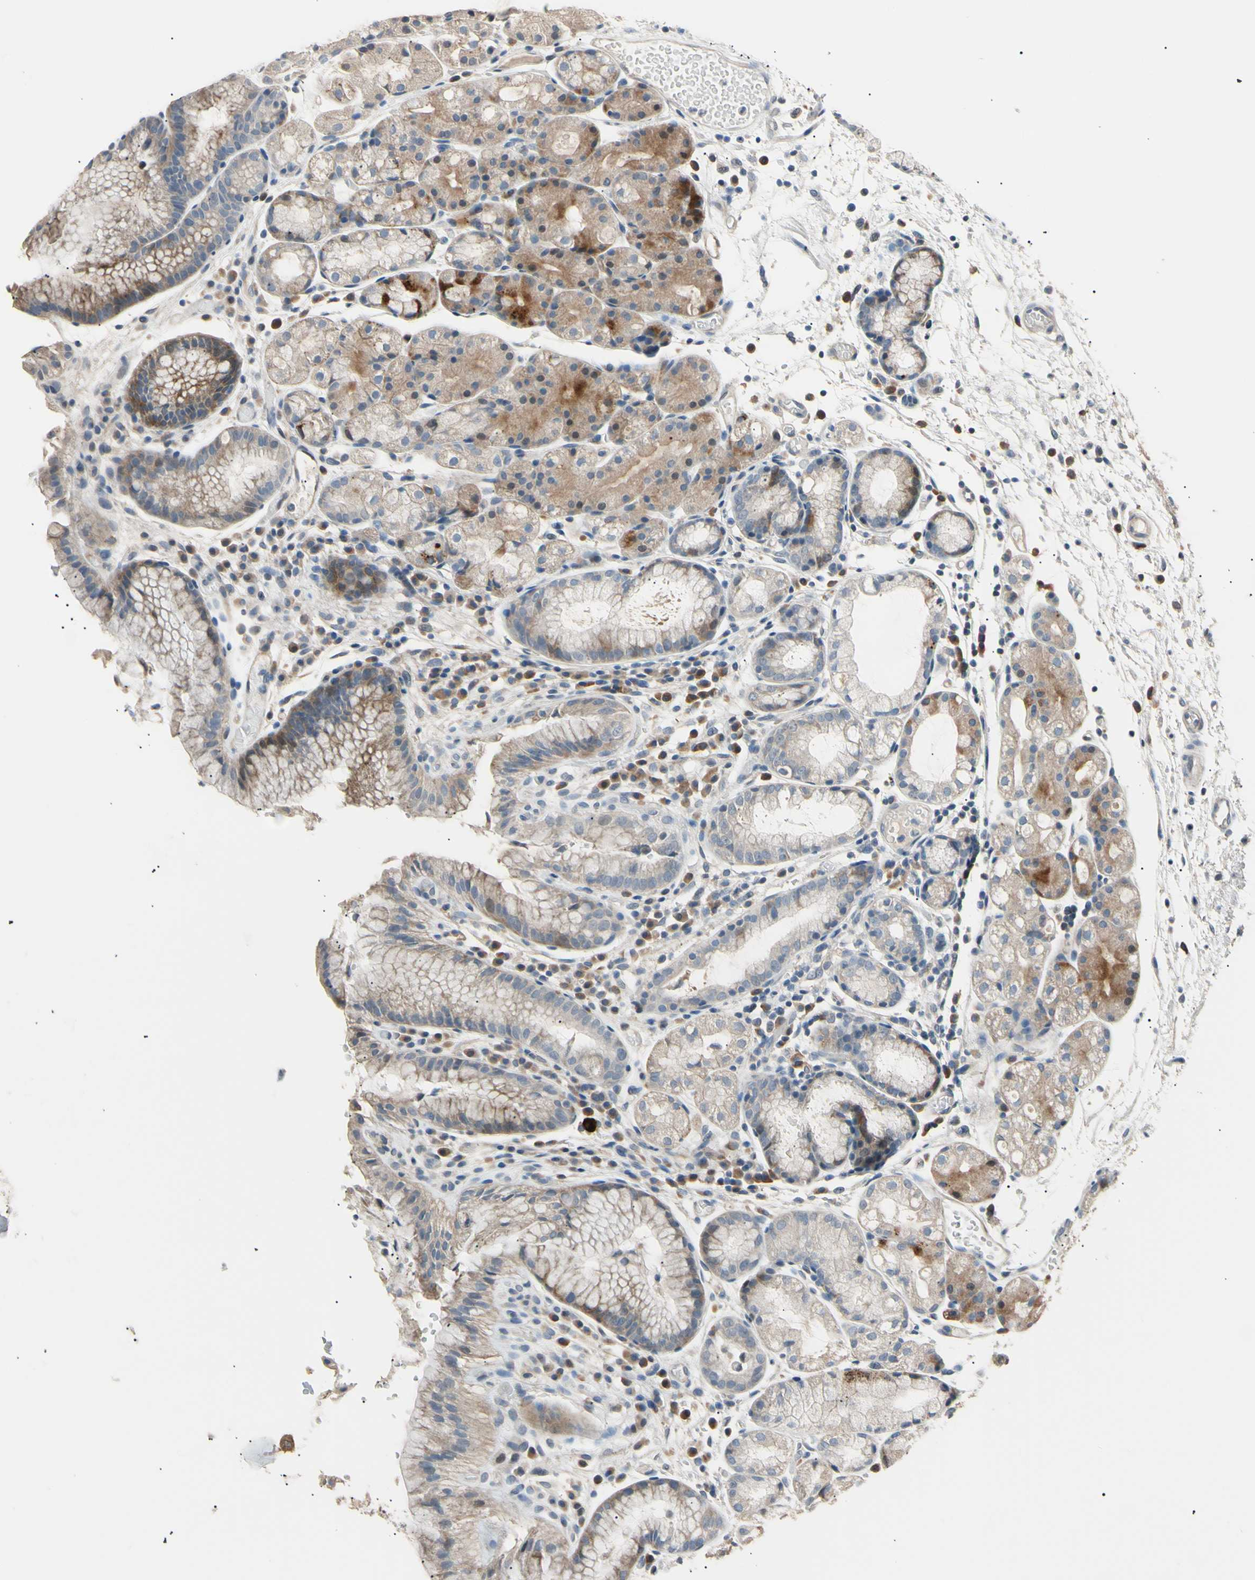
{"staining": {"intensity": "moderate", "quantity": ">75%", "location": "cytoplasmic/membranous"}, "tissue": "stomach", "cell_type": "Glandular cells", "image_type": "normal", "snomed": [{"axis": "morphology", "description": "Normal tissue, NOS"}, {"axis": "topography", "description": "Stomach, upper"}], "caption": "Glandular cells exhibit medium levels of moderate cytoplasmic/membranous staining in approximately >75% of cells in unremarkable stomach.", "gene": "LDLR", "patient": {"sex": "male", "age": 72}}